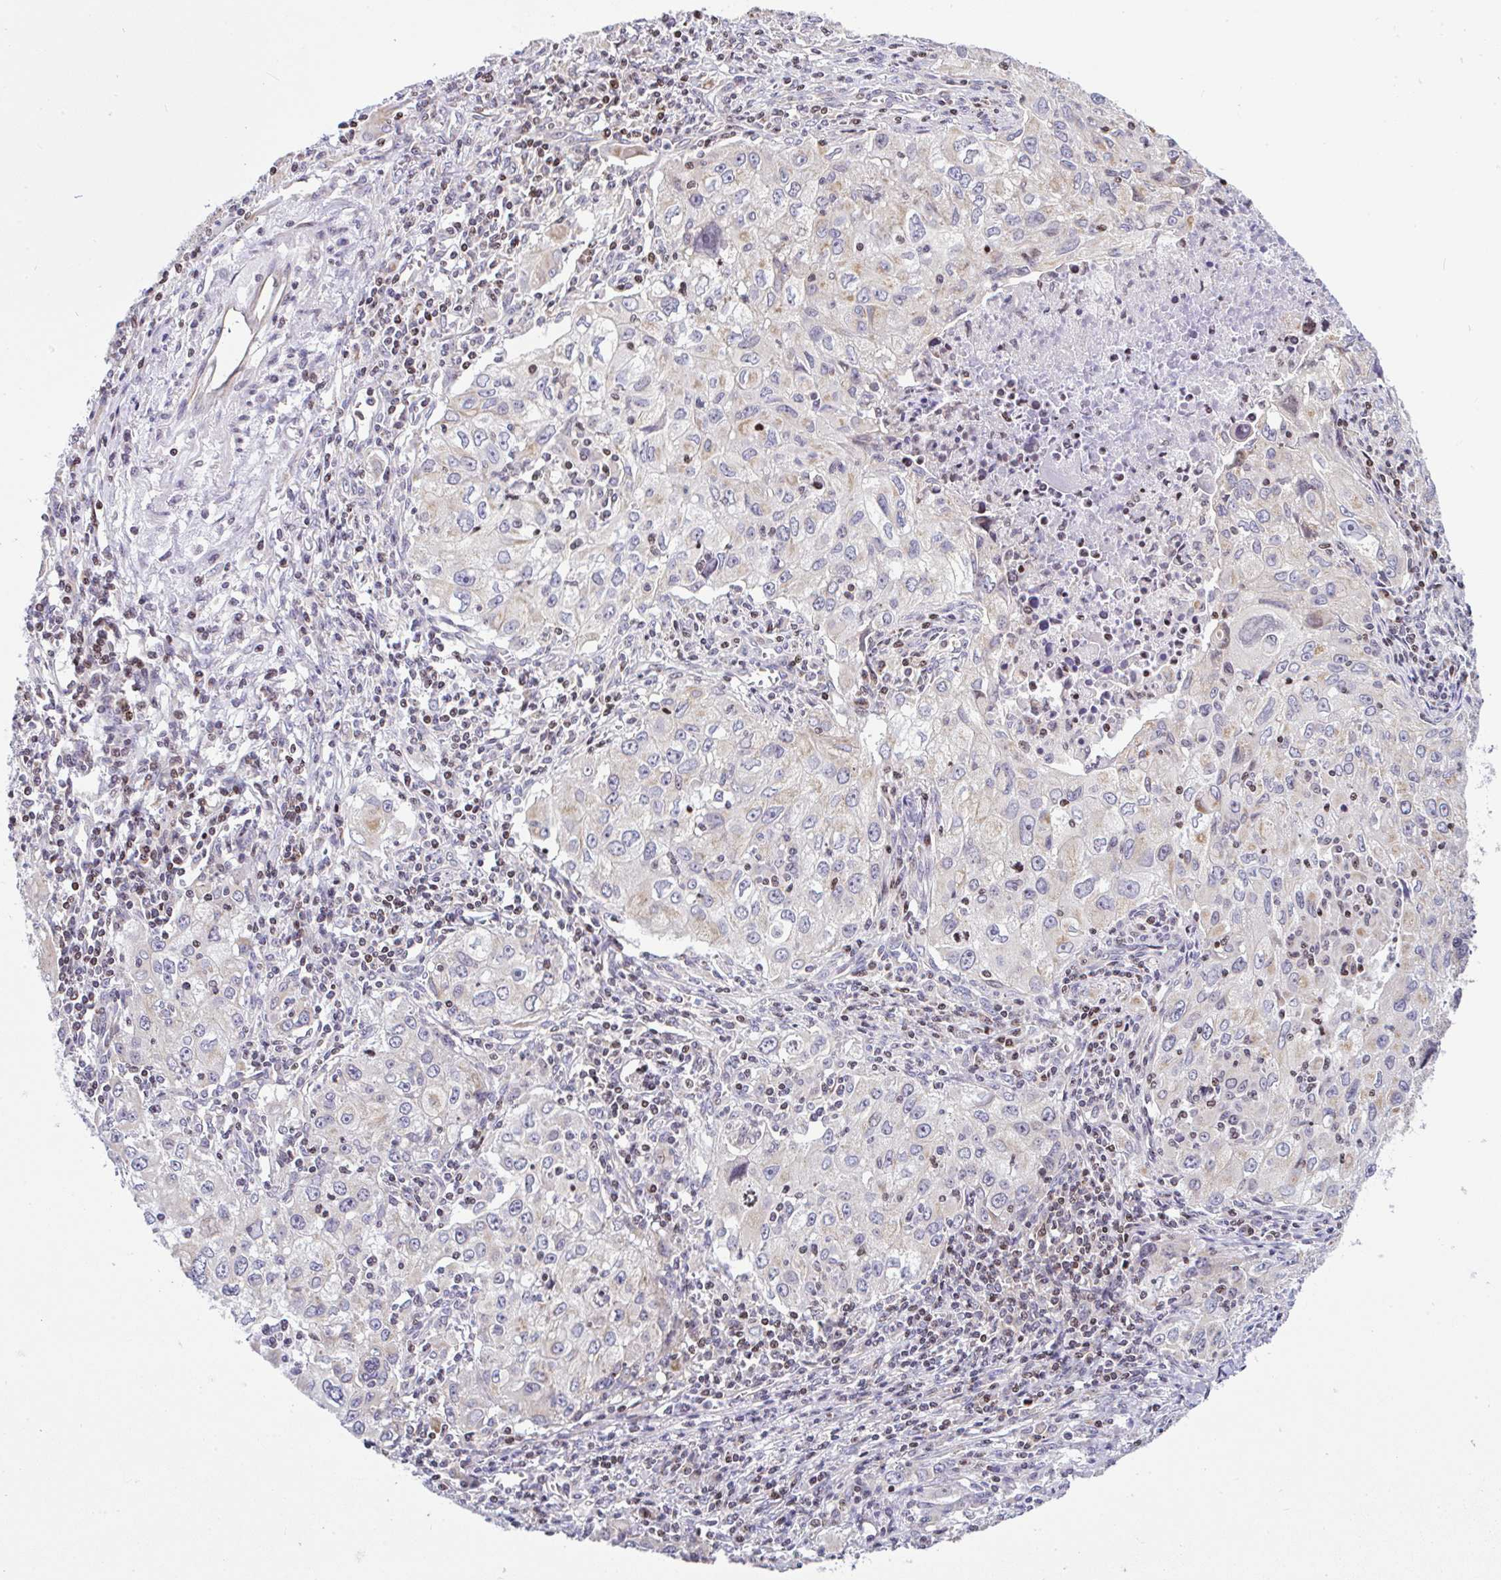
{"staining": {"intensity": "negative", "quantity": "none", "location": "none"}, "tissue": "lung cancer", "cell_type": "Tumor cells", "image_type": "cancer", "snomed": [{"axis": "morphology", "description": "Adenocarcinoma, NOS"}, {"axis": "morphology", "description": "Adenocarcinoma, metastatic, NOS"}, {"axis": "topography", "description": "Lymph node"}, {"axis": "topography", "description": "Lung"}], "caption": "The photomicrograph displays no significant positivity in tumor cells of lung adenocarcinoma.", "gene": "FIGNL1", "patient": {"sex": "female", "age": 42}}